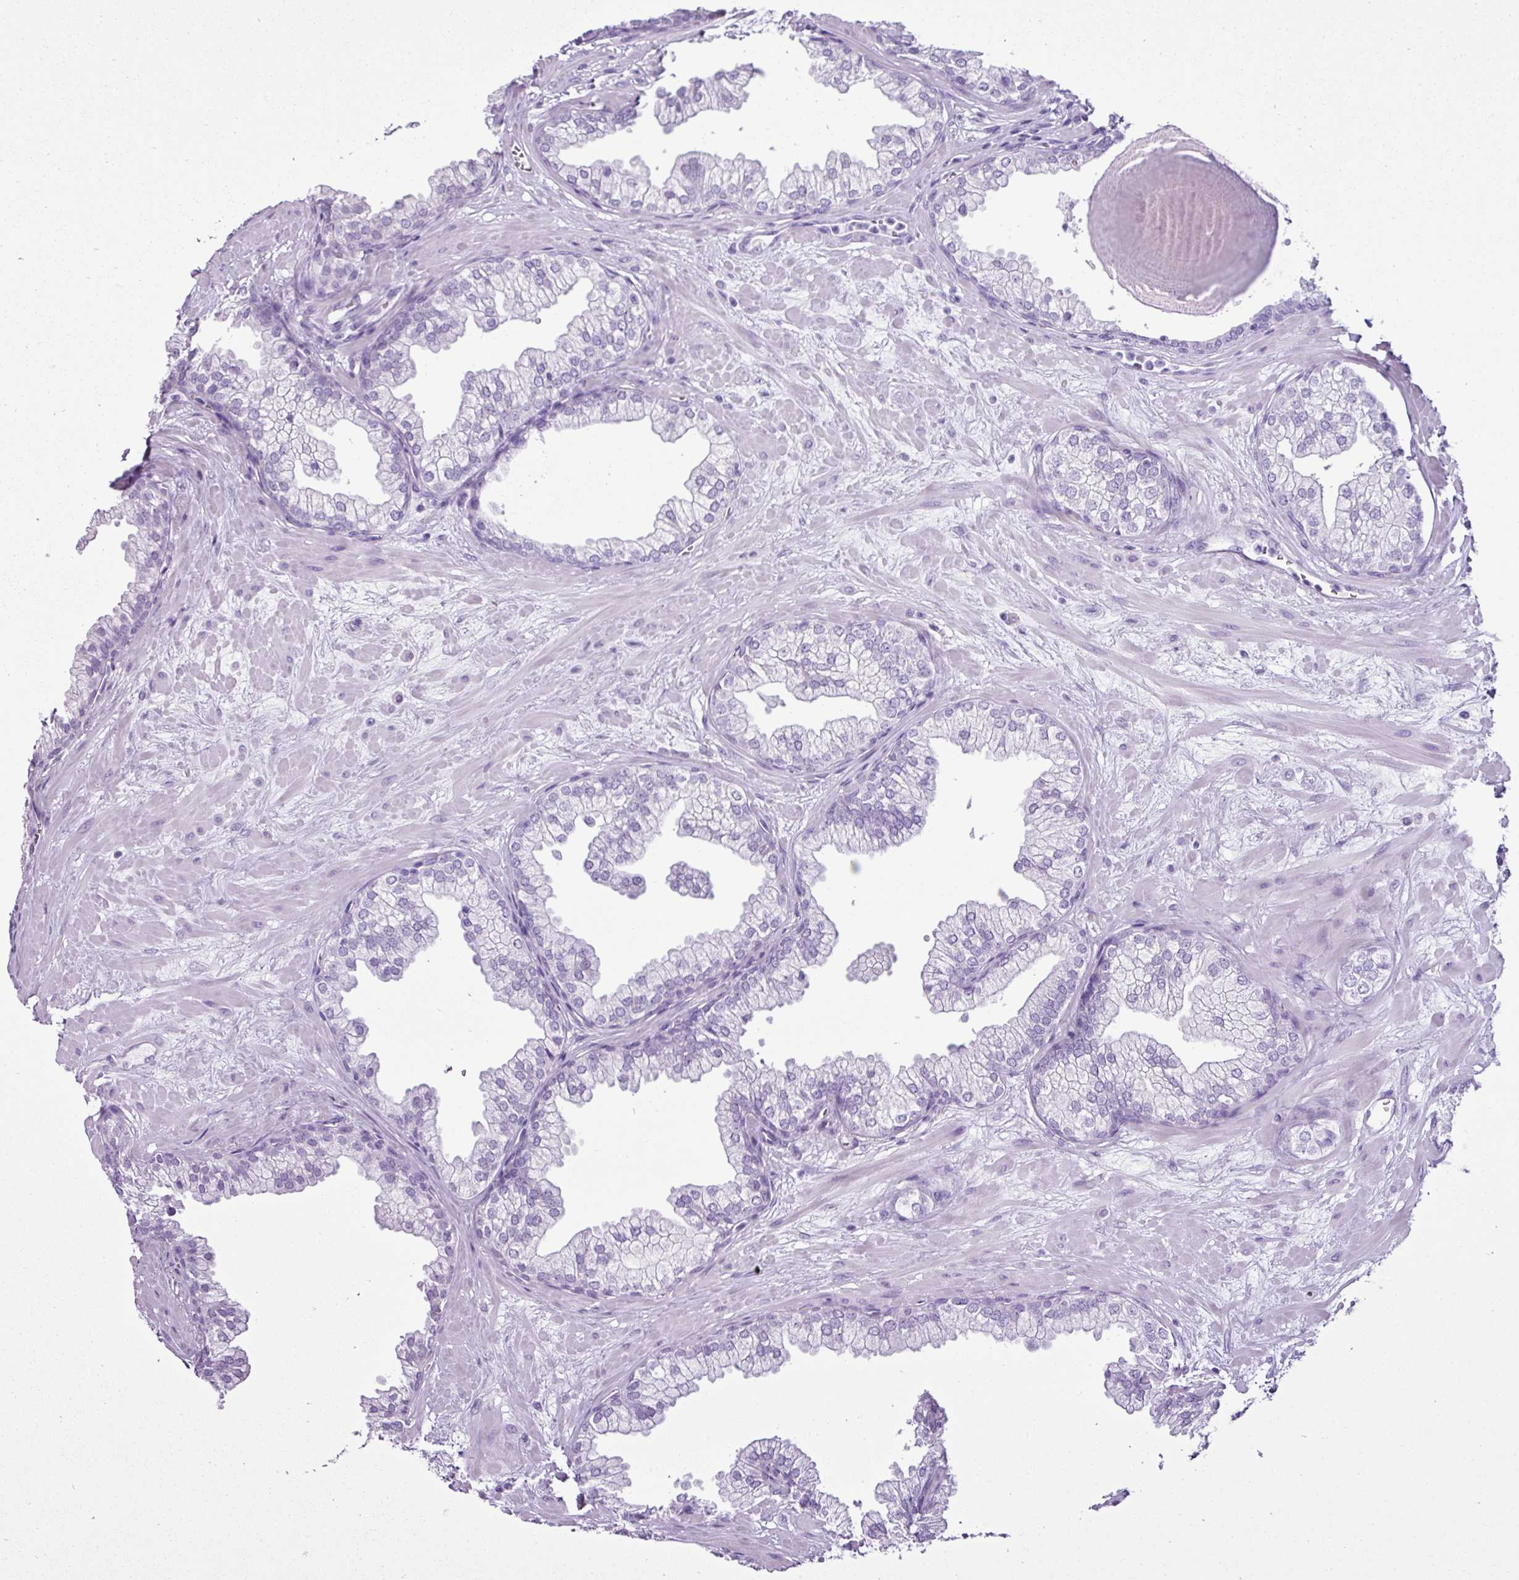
{"staining": {"intensity": "negative", "quantity": "none", "location": "none"}, "tissue": "prostate", "cell_type": "Glandular cells", "image_type": "normal", "snomed": [{"axis": "morphology", "description": "Normal tissue, NOS"}, {"axis": "topography", "description": "Prostate"}, {"axis": "topography", "description": "Peripheral nerve tissue"}], "caption": "There is no significant positivity in glandular cells of prostate. (Brightfield microscopy of DAB (3,3'-diaminobenzidine) immunohistochemistry at high magnification).", "gene": "LILRB4", "patient": {"sex": "male", "age": 61}}